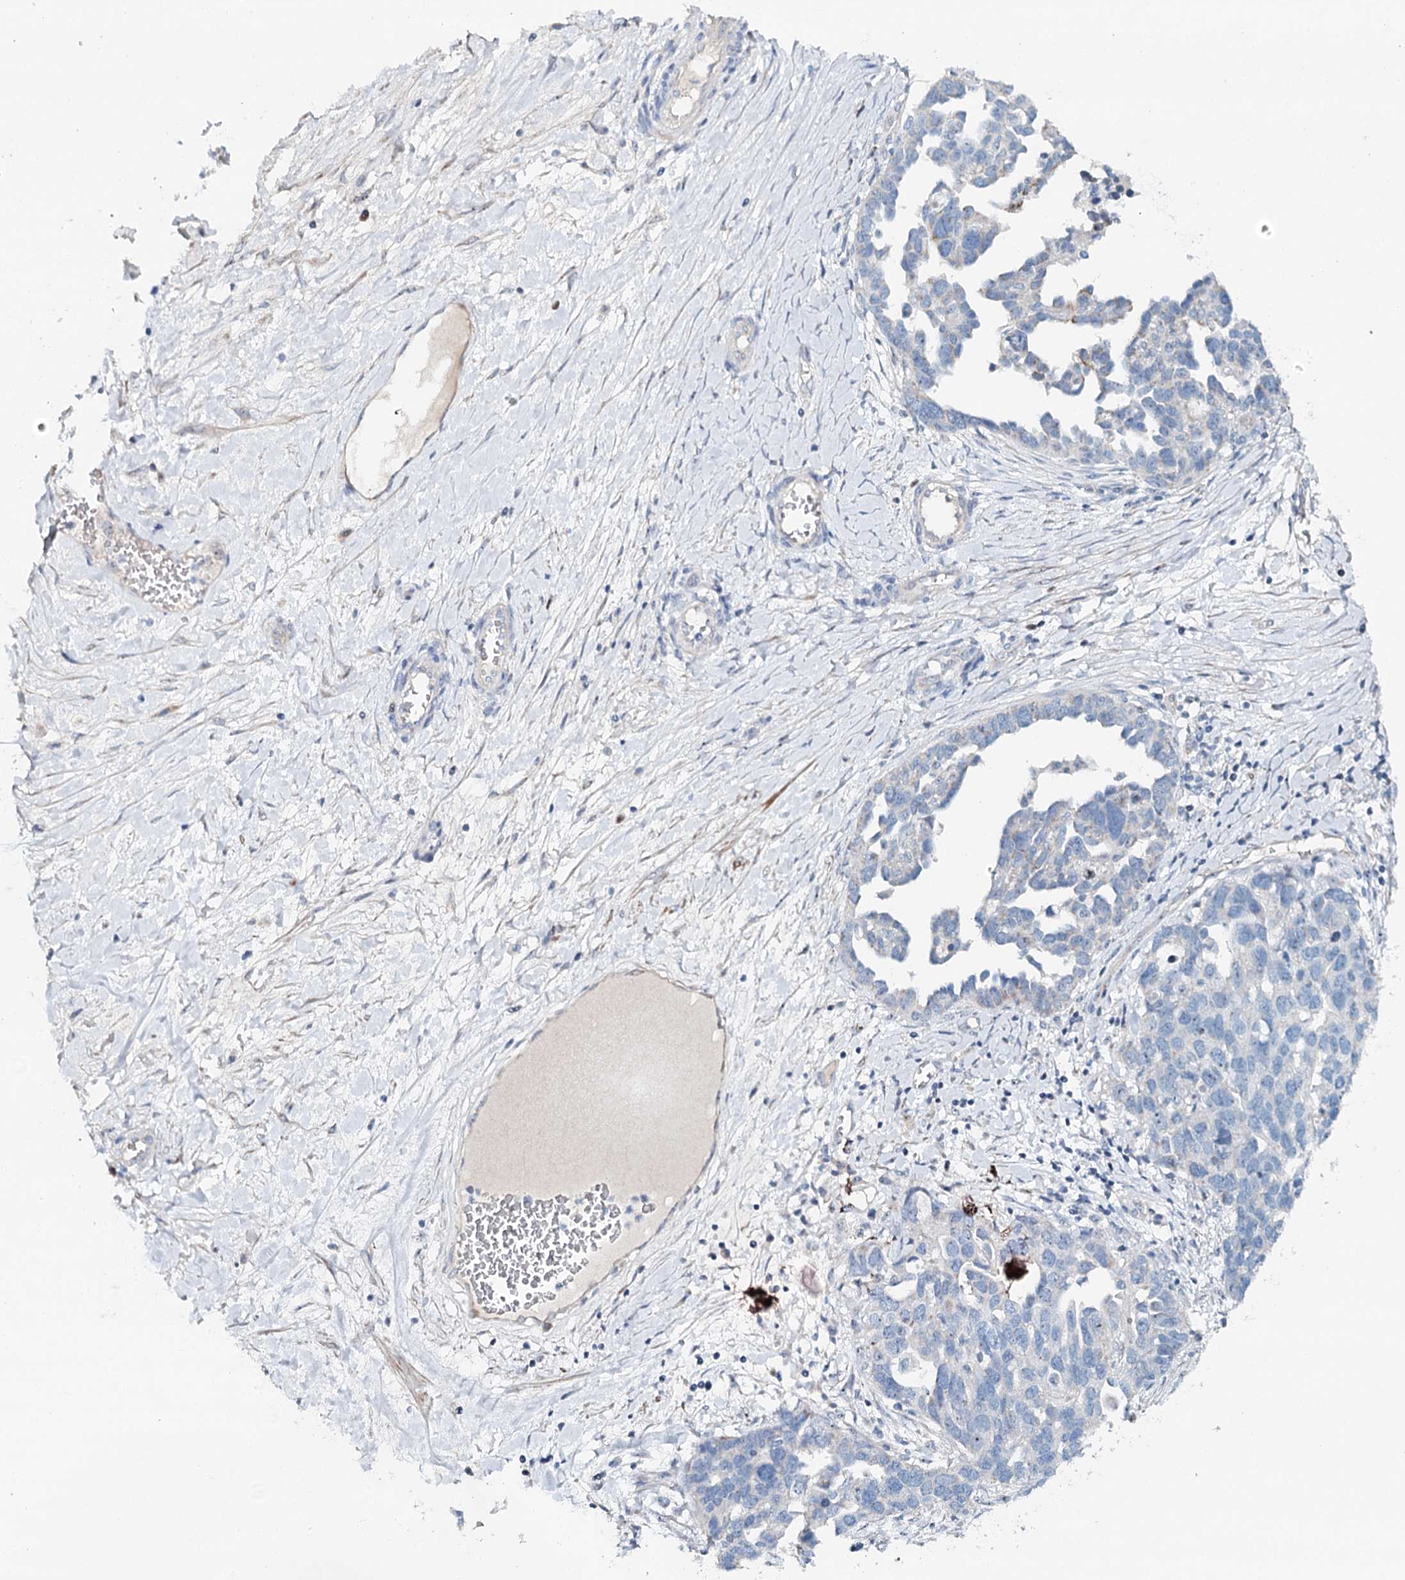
{"staining": {"intensity": "negative", "quantity": "none", "location": "none"}, "tissue": "ovarian cancer", "cell_type": "Tumor cells", "image_type": "cancer", "snomed": [{"axis": "morphology", "description": "Cystadenocarcinoma, serous, NOS"}, {"axis": "topography", "description": "Ovary"}], "caption": "DAB immunohistochemical staining of serous cystadenocarcinoma (ovarian) displays no significant expression in tumor cells.", "gene": "RBM43", "patient": {"sex": "female", "age": 54}}